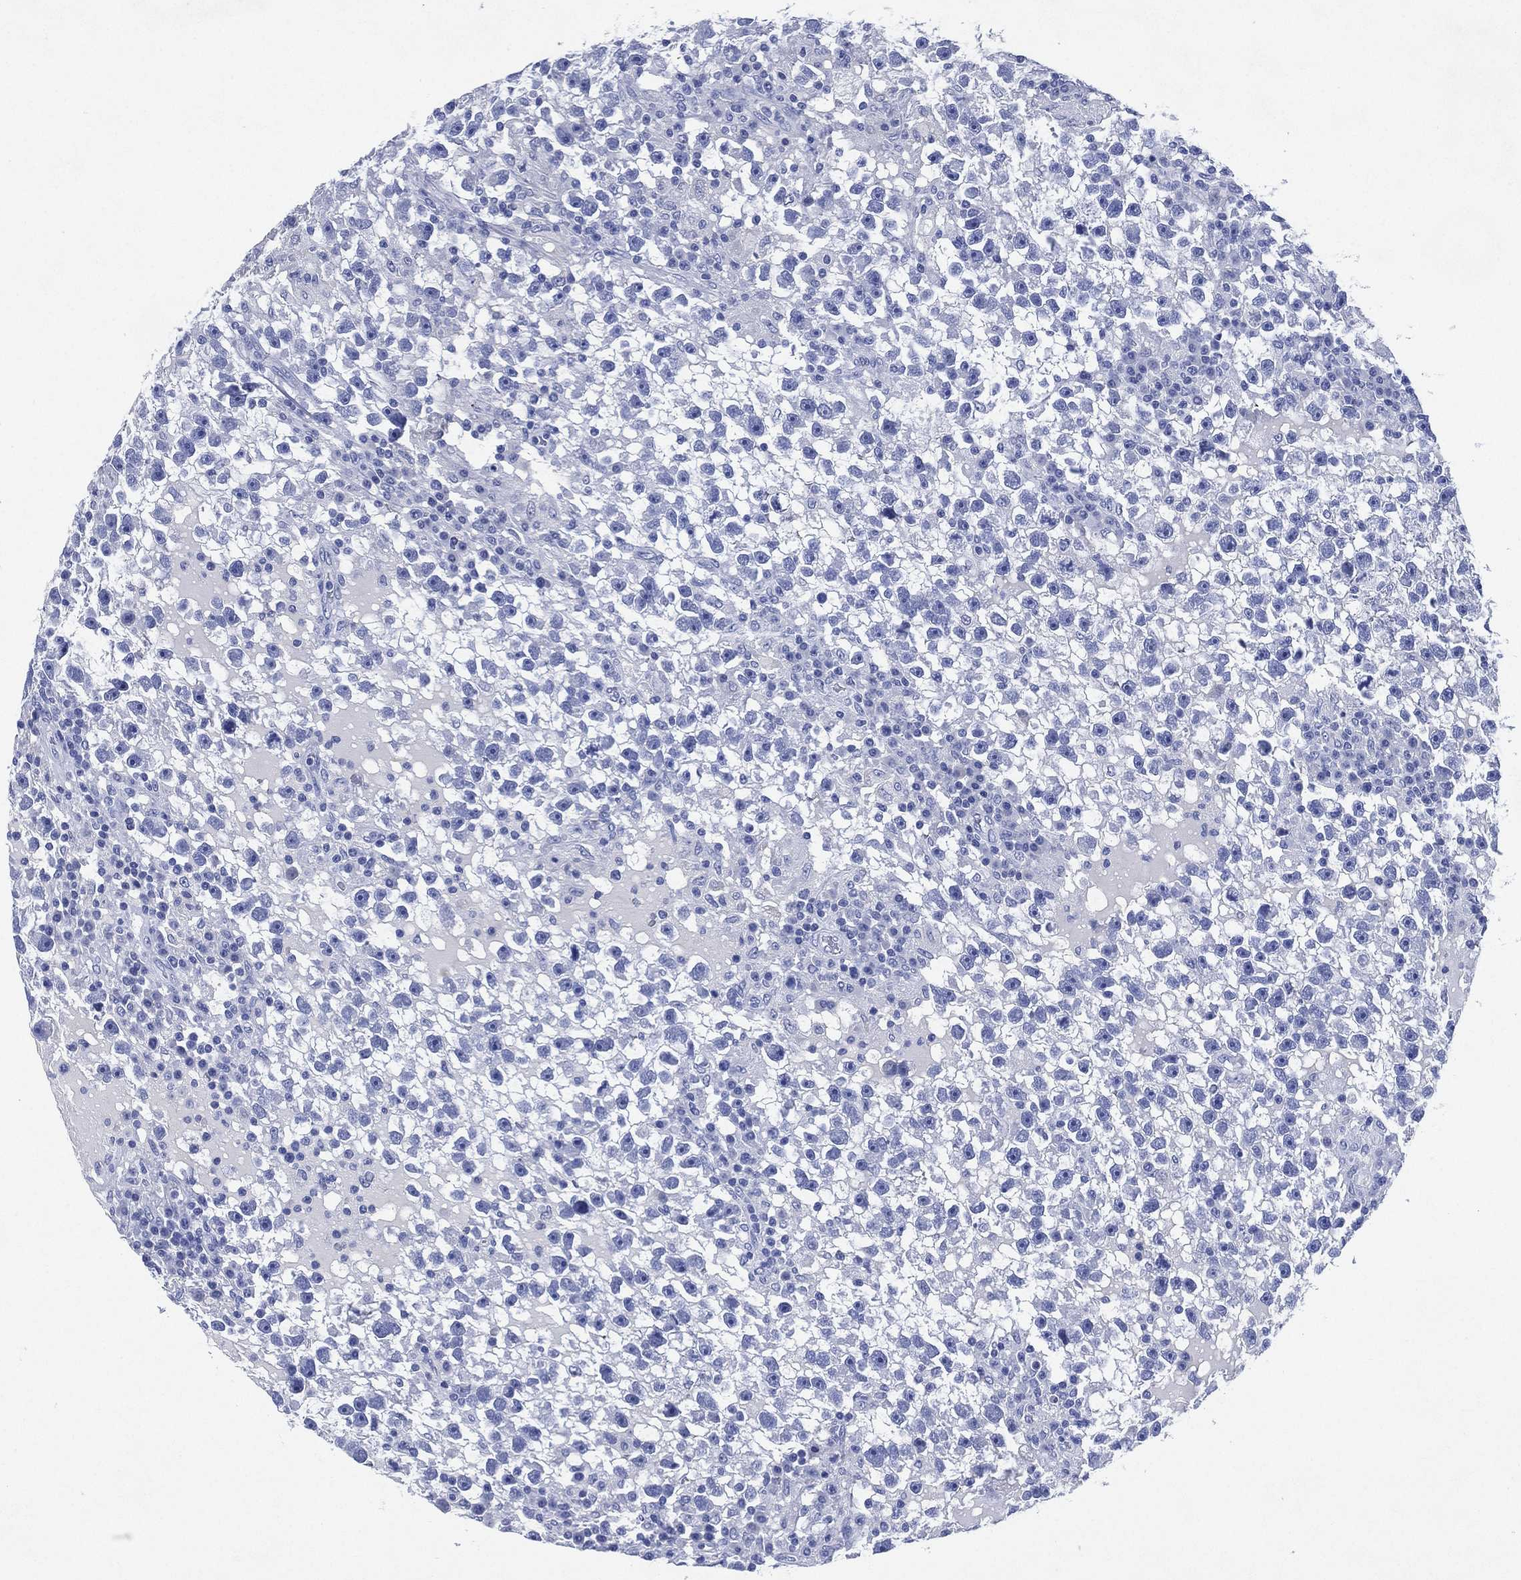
{"staining": {"intensity": "negative", "quantity": "none", "location": "none"}, "tissue": "testis cancer", "cell_type": "Tumor cells", "image_type": "cancer", "snomed": [{"axis": "morphology", "description": "Seminoma, NOS"}, {"axis": "topography", "description": "Testis"}], "caption": "Testis cancer (seminoma) was stained to show a protein in brown. There is no significant positivity in tumor cells.", "gene": "SIGLECL1", "patient": {"sex": "male", "age": 47}}